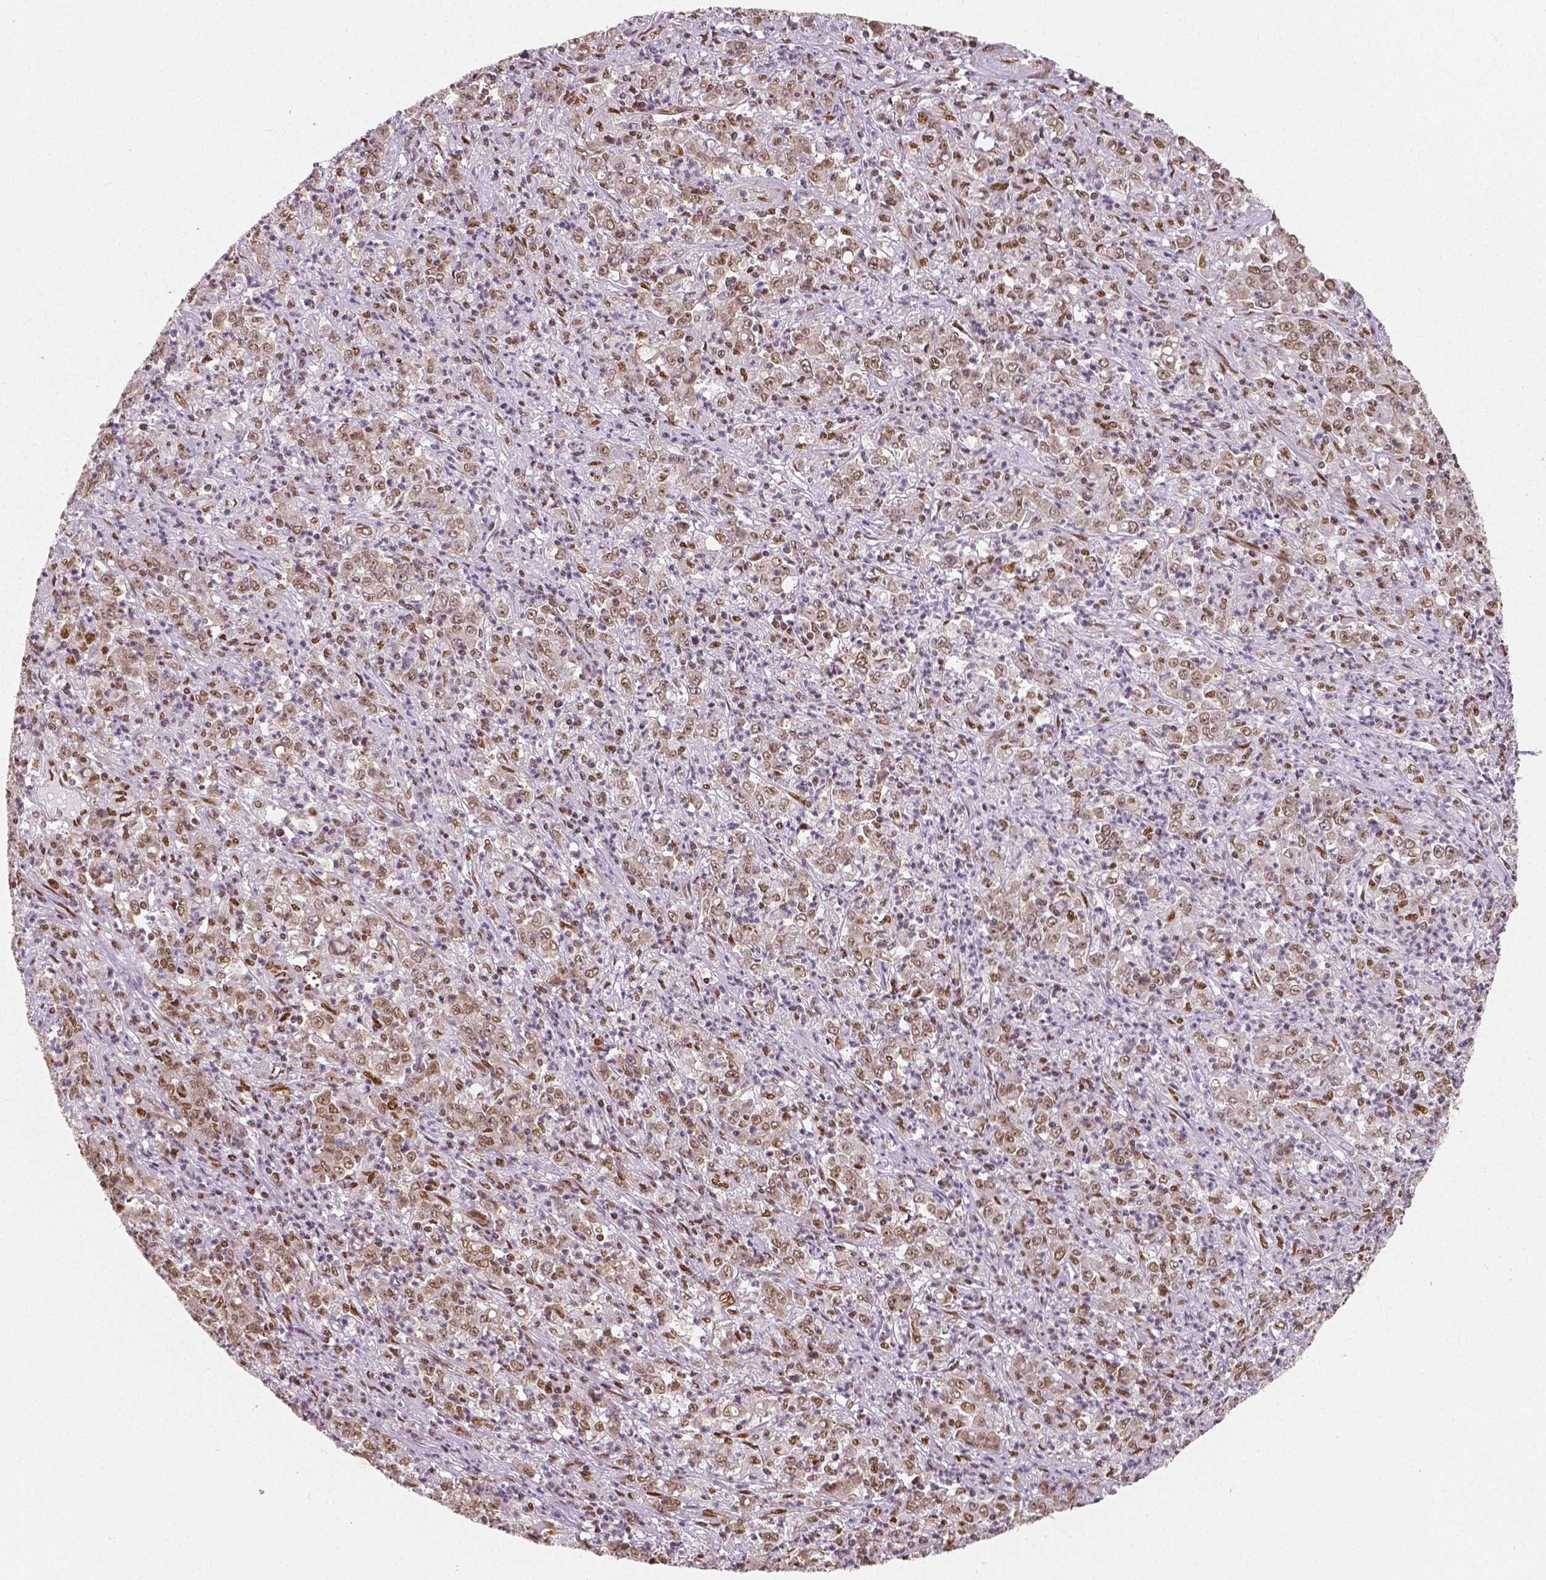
{"staining": {"intensity": "moderate", "quantity": ">75%", "location": "nuclear"}, "tissue": "stomach cancer", "cell_type": "Tumor cells", "image_type": "cancer", "snomed": [{"axis": "morphology", "description": "Adenocarcinoma, NOS"}, {"axis": "topography", "description": "Stomach, lower"}], "caption": "There is medium levels of moderate nuclear expression in tumor cells of stomach cancer, as demonstrated by immunohistochemical staining (brown color).", "gene": "NUCKS1", "patient": {"sex": "female", "age": 71}}